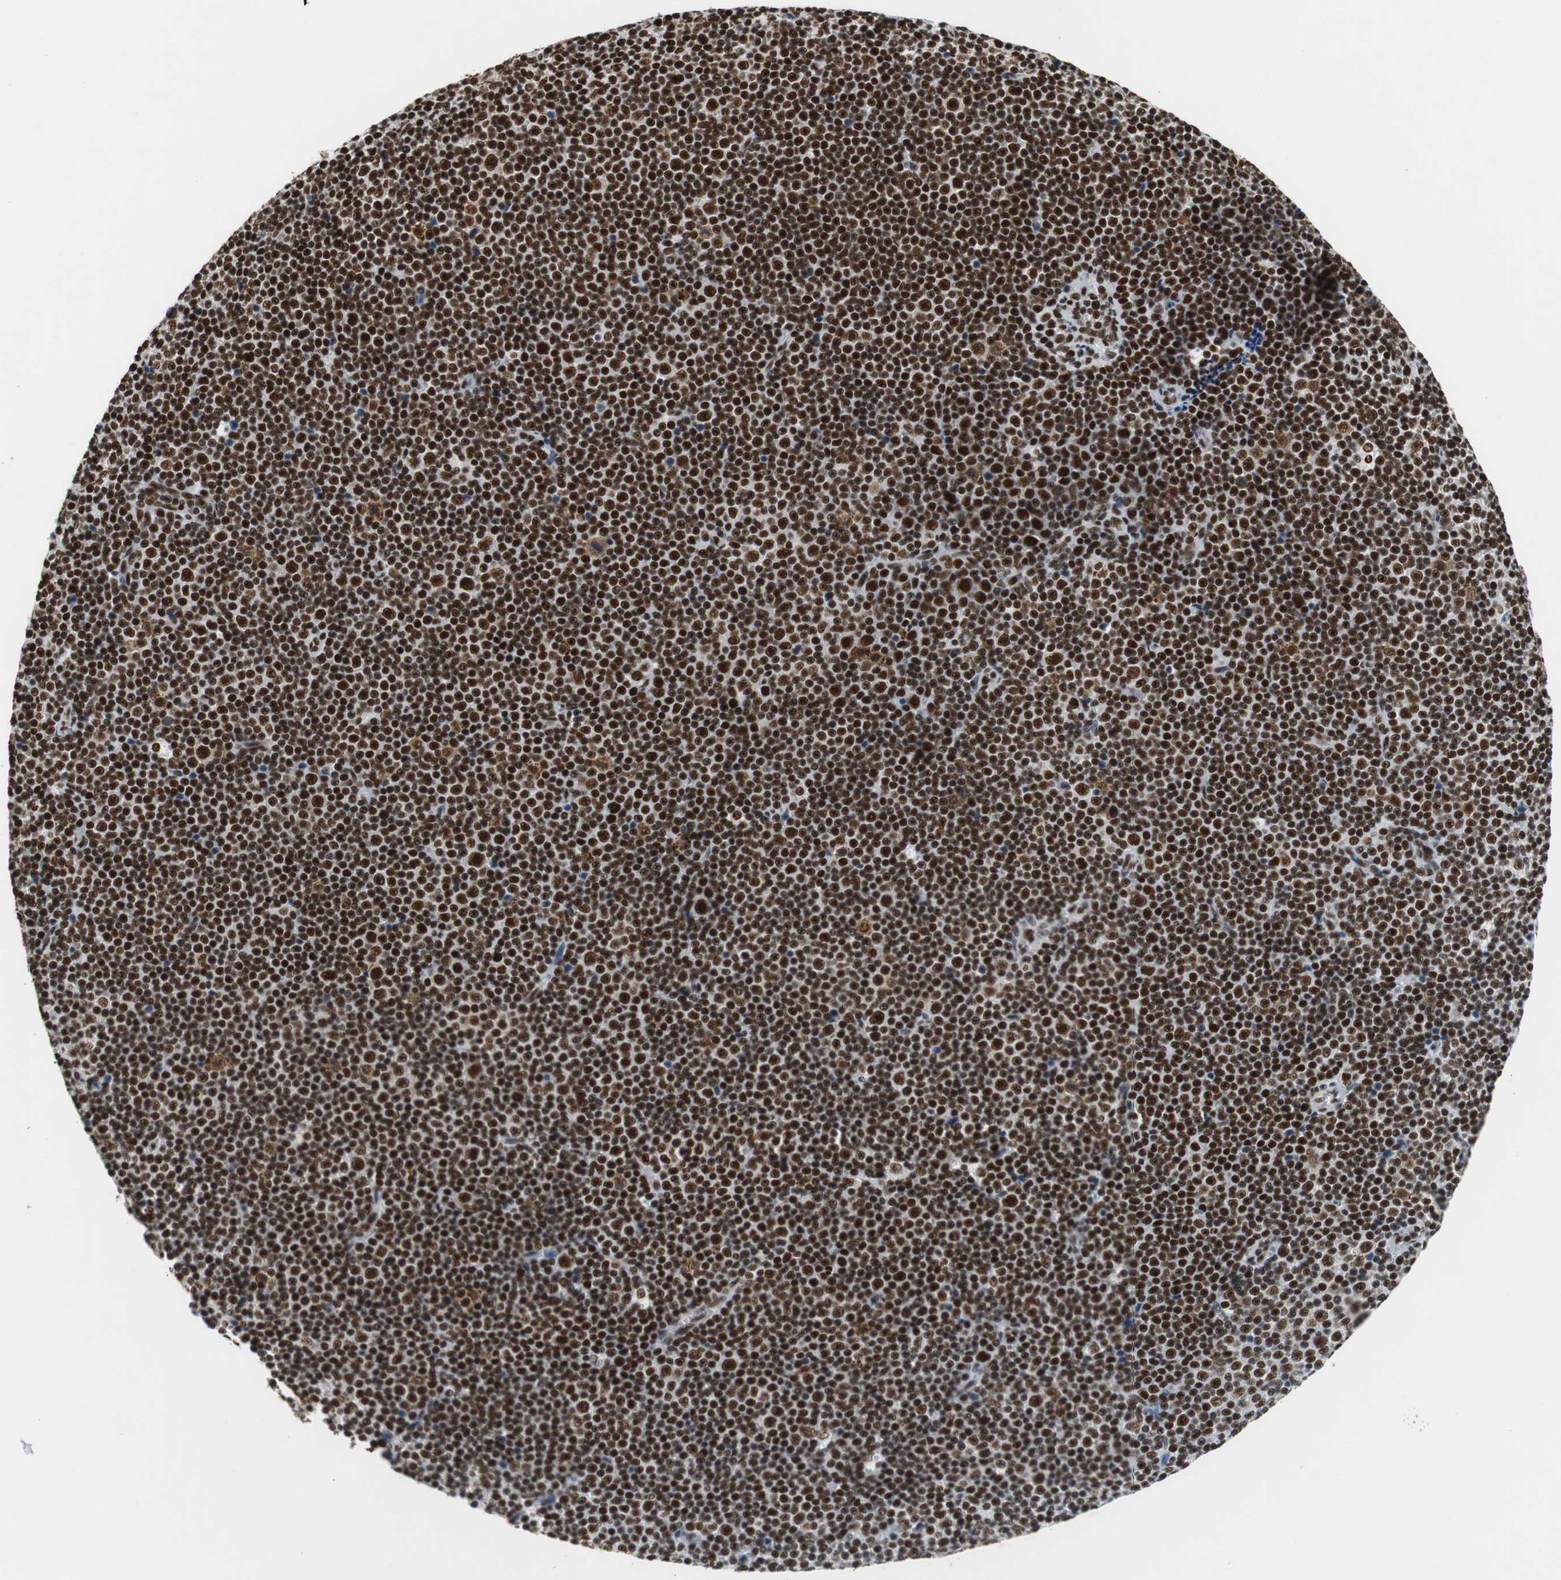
{"staining": {"intensity": "strong", "quantity": ">75%", "location": "nuclear"}, "tissue": "lymphoma", "cell_type": "Tumor cells", "image_type": "cancer", "snomed": [{"axis": "morphology", "description": "Malignant lymphoma, non-Hodgkin's type, Low grade"}, {"axis": "topography", "description": "Lymph node"}], "caption": "Tumor cells exhibit high levels of strong nuclear staining in about >75% of cells in human lymphoma. (DAB IHC with brightfield microscopy, high magnification).", "gene": "PRKDC", "patient": {"sex": "female", "age": 67}}